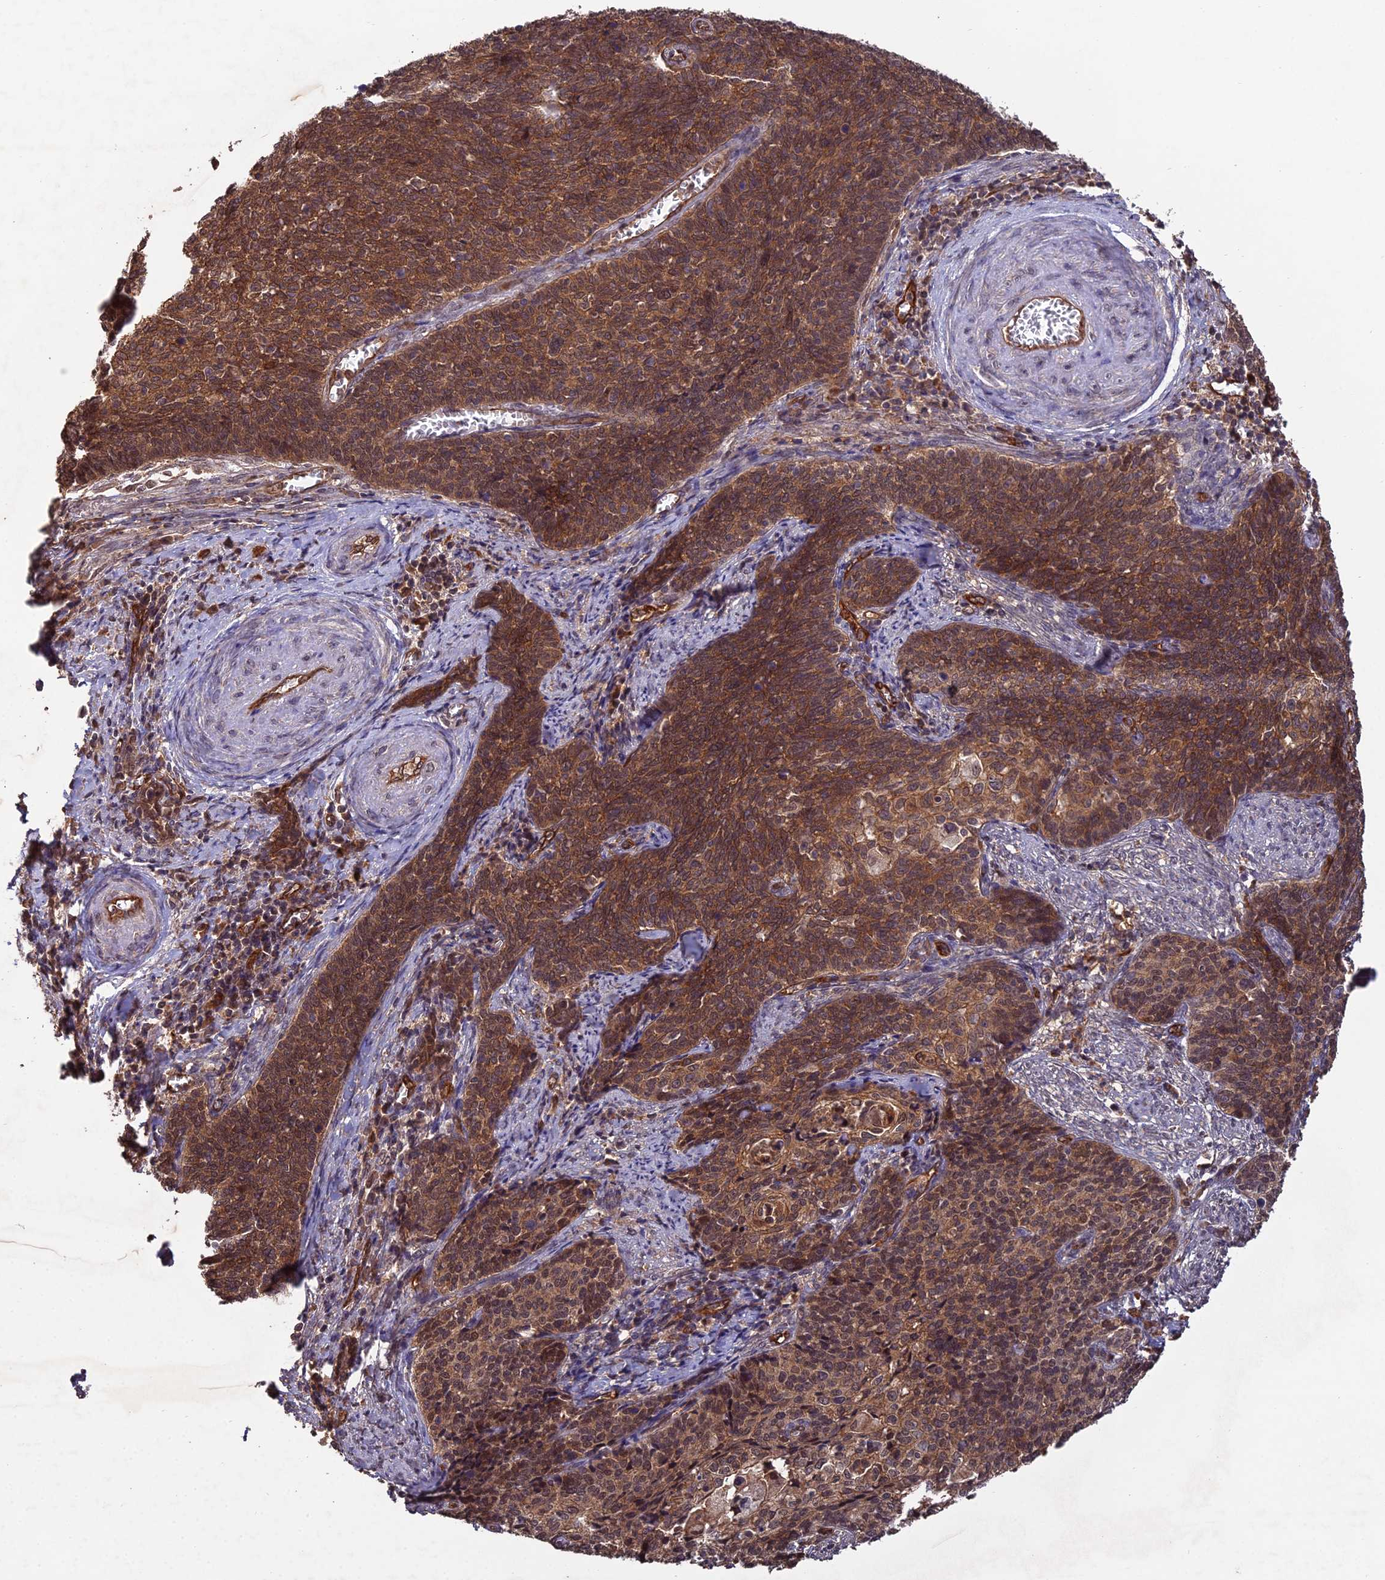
{"staining": {"intensity": "moderate", "quantity": ">75%", "location": "cytoplasmic/membranous"}, "tissue": "cervical cancer", "cell_type": "Tumor cells", "image_type": "cancer", "snomed": [{"axis": "morphology", "description": "Squamous cell carcinoma, NOS"}, {"axis": "topography", "description": "Cervix"}], "caption": "Cervical cancer (squamous cell carcinoma) tissue demonstrates moderate cytoplasmic/membranous positivity in about >75% of tumor cells, visualized by immunohistochemistry.", "gene": "RALGAPA2", "patient": {"sex": "female", "age": 39}}